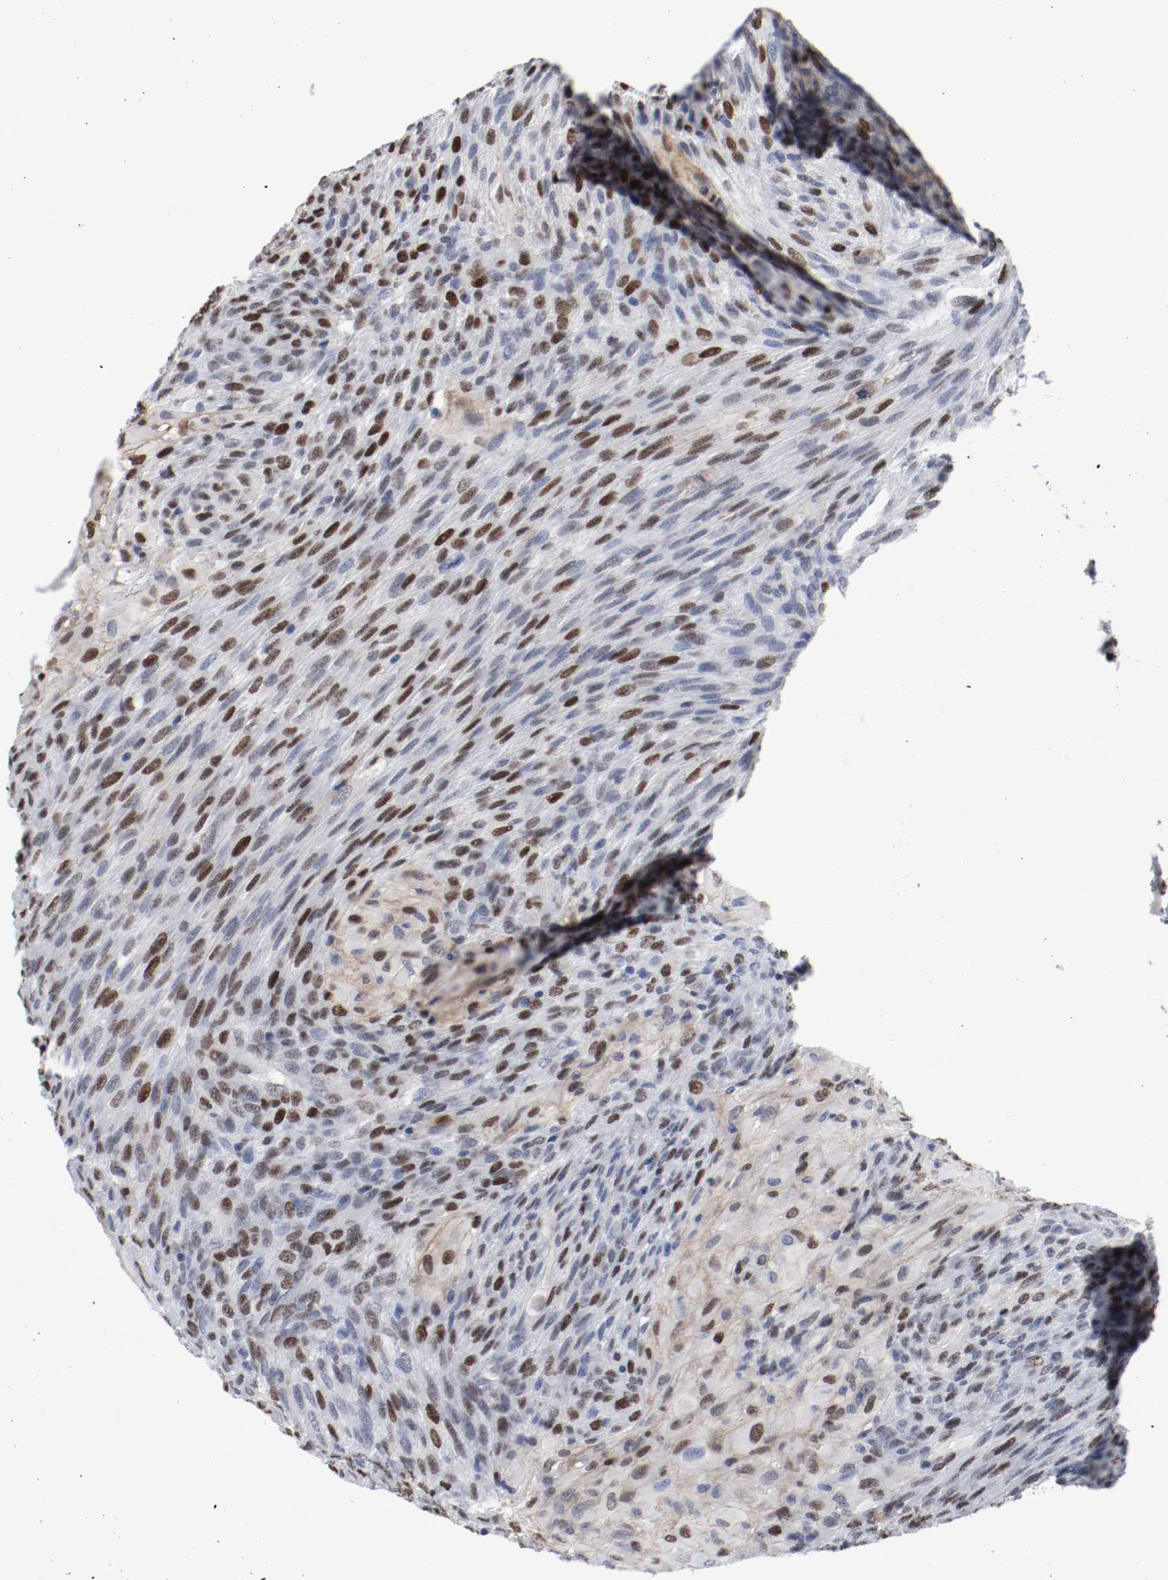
{"staining": {"intensity": "strong", "quantity": "<25%", "location": "nuclear"}, "tissue": "glioma", "cell_type": "Tumor cells", "image_type": "cancer", "snomed": [{"axis": "morphology", "description": "Glioma, malignant, High grade"}, {"axis": "topography", "description": "Cerebral cortex"}], "caption": "Malignant glioma (high-grade) was stained to show a protein in brown. There is medium levels of strong nuclear staining in about <25% of tumor cells. The staining was performed using DAB, with brown indicating positive protein expression. Nuclei are stained blue with hematoxylin.", "gene": "MCM6", "patient": {"sex": "female", "age": 55}}